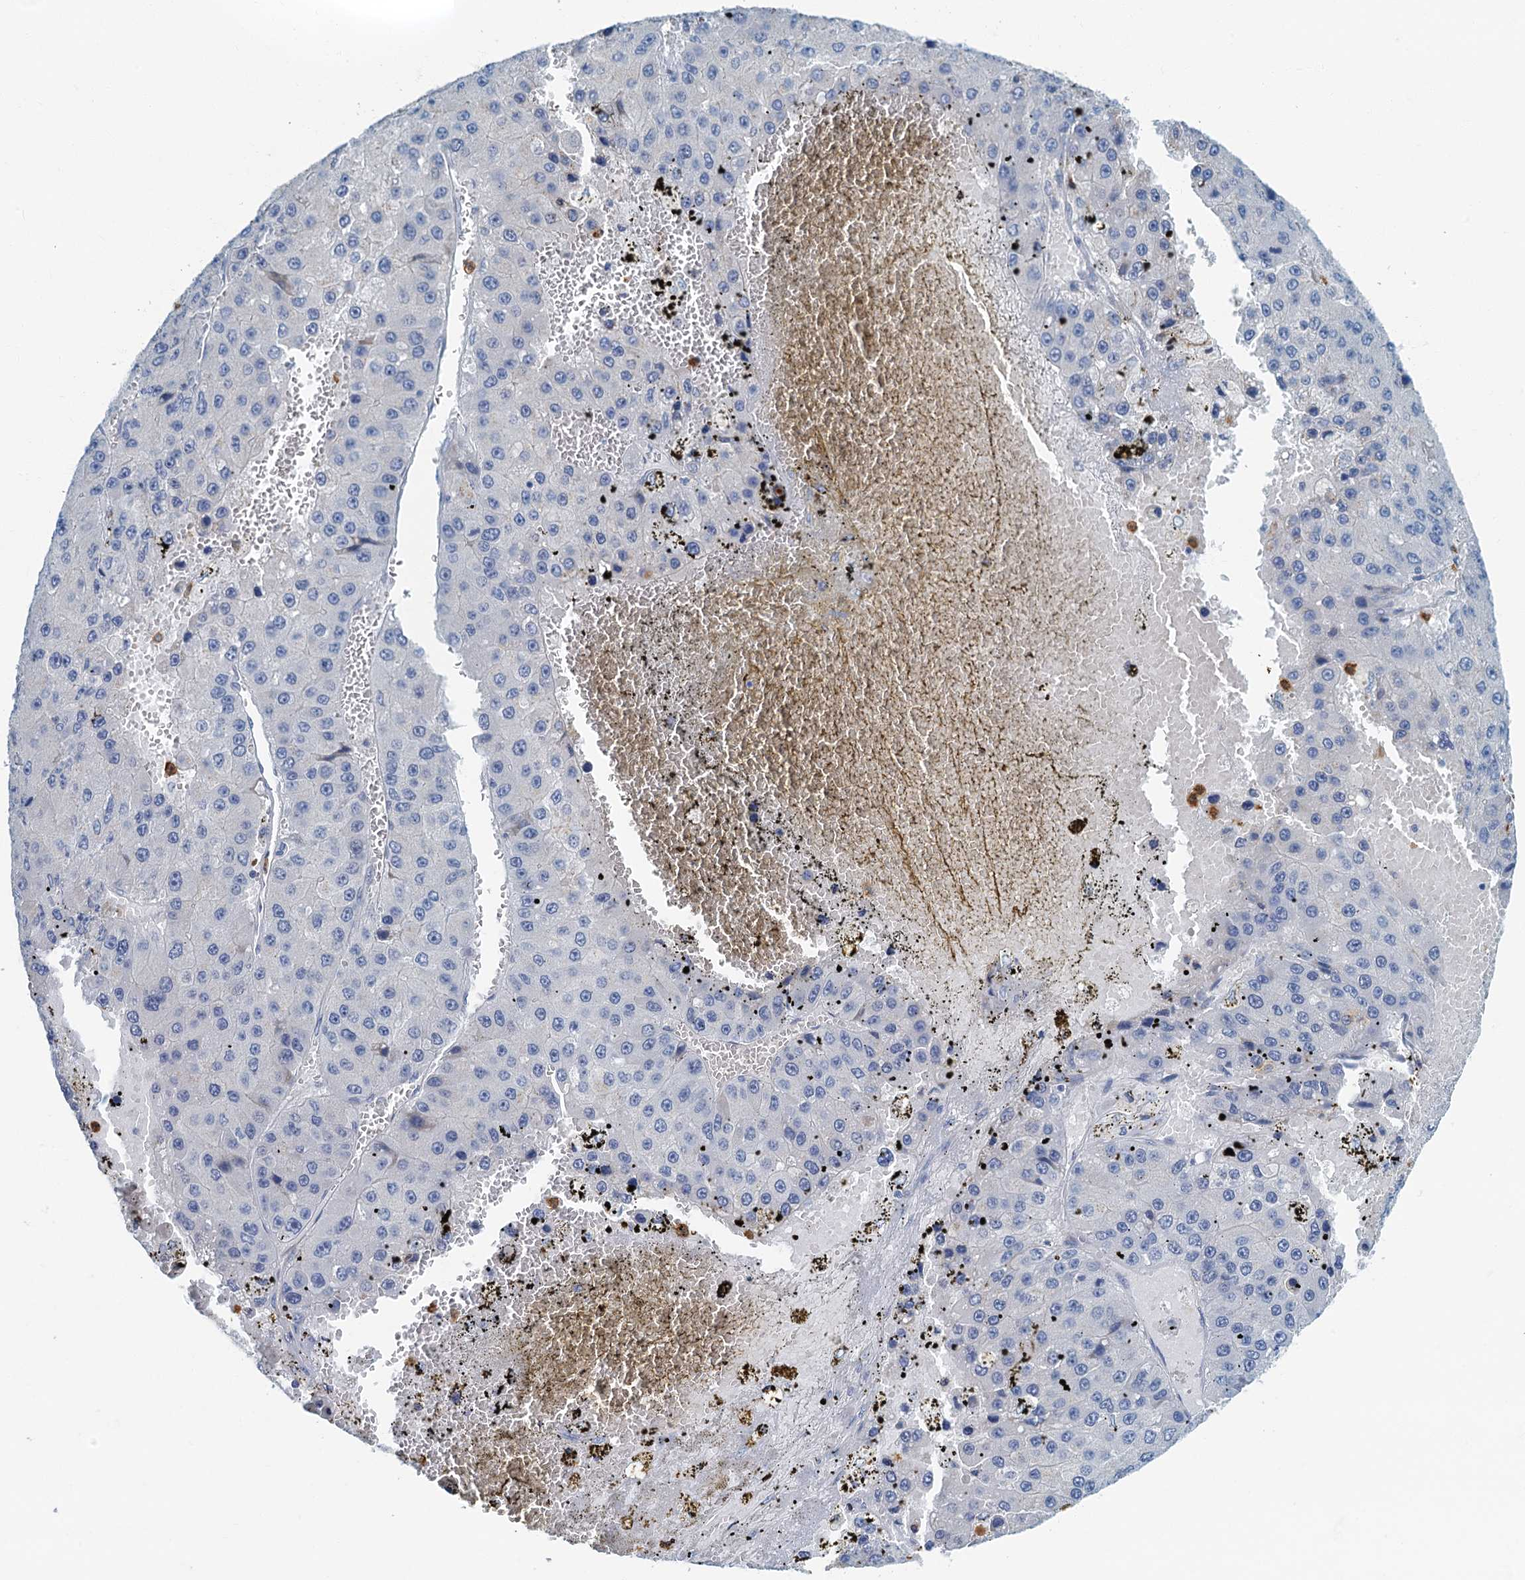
{"staining": {"intensity": "negative", "quantity": "none", "location": "none"}, "tissue": "liver cancer", "cell_type": "Tumor cells", "image_type": "cancer", "snomed": [{"axis": "morphology", "description": "Carcinoma, Hepatocellular, NOS"}, {"axis": "topography", "description": "Liver"}], "caption": "Hepatocellular carcinoma (liver) was stained to show a protein in brown. There is no significant expression in tumor cells.", "gene": "ANKDD1A", "patient": {"sex": "female", "age": 73}}